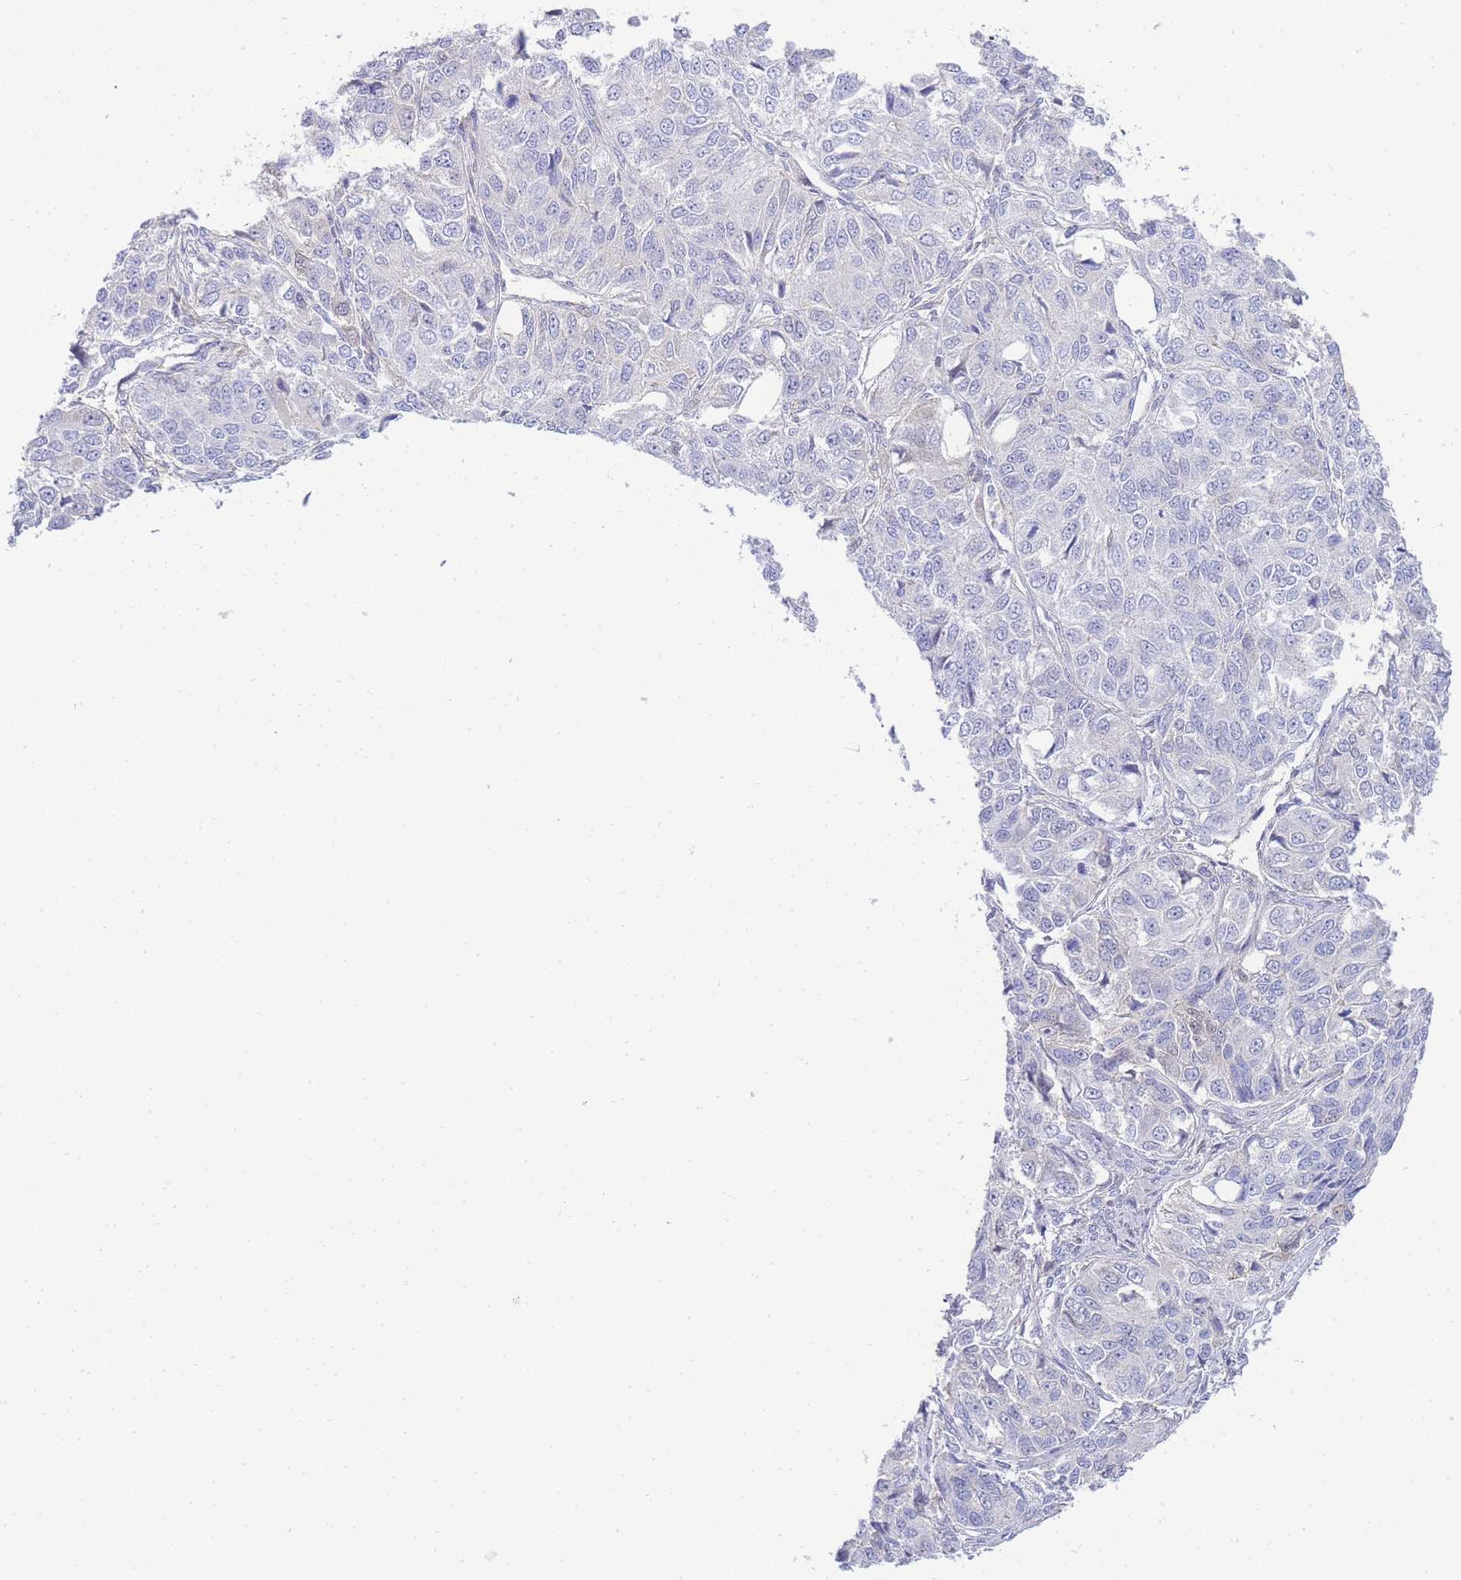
{"staining": {"intensity": "negative", "quantity": "none", "location": "none"}, "tissue": "ovarian cancer", "cell_type": "Tumor cells", "image_type": "cancer", "snomed": [{"axis": "morphology", "description": "Carcinoma, endometroid"}, {"axis": "topography", "description": "Ovary"}], "caption": "An image of human ovarian cancer (endometroid carcinoma) is negative for staining in tumor cells.", "gene": "FBN3", "patient": {"sex": "female", "age": 51}}